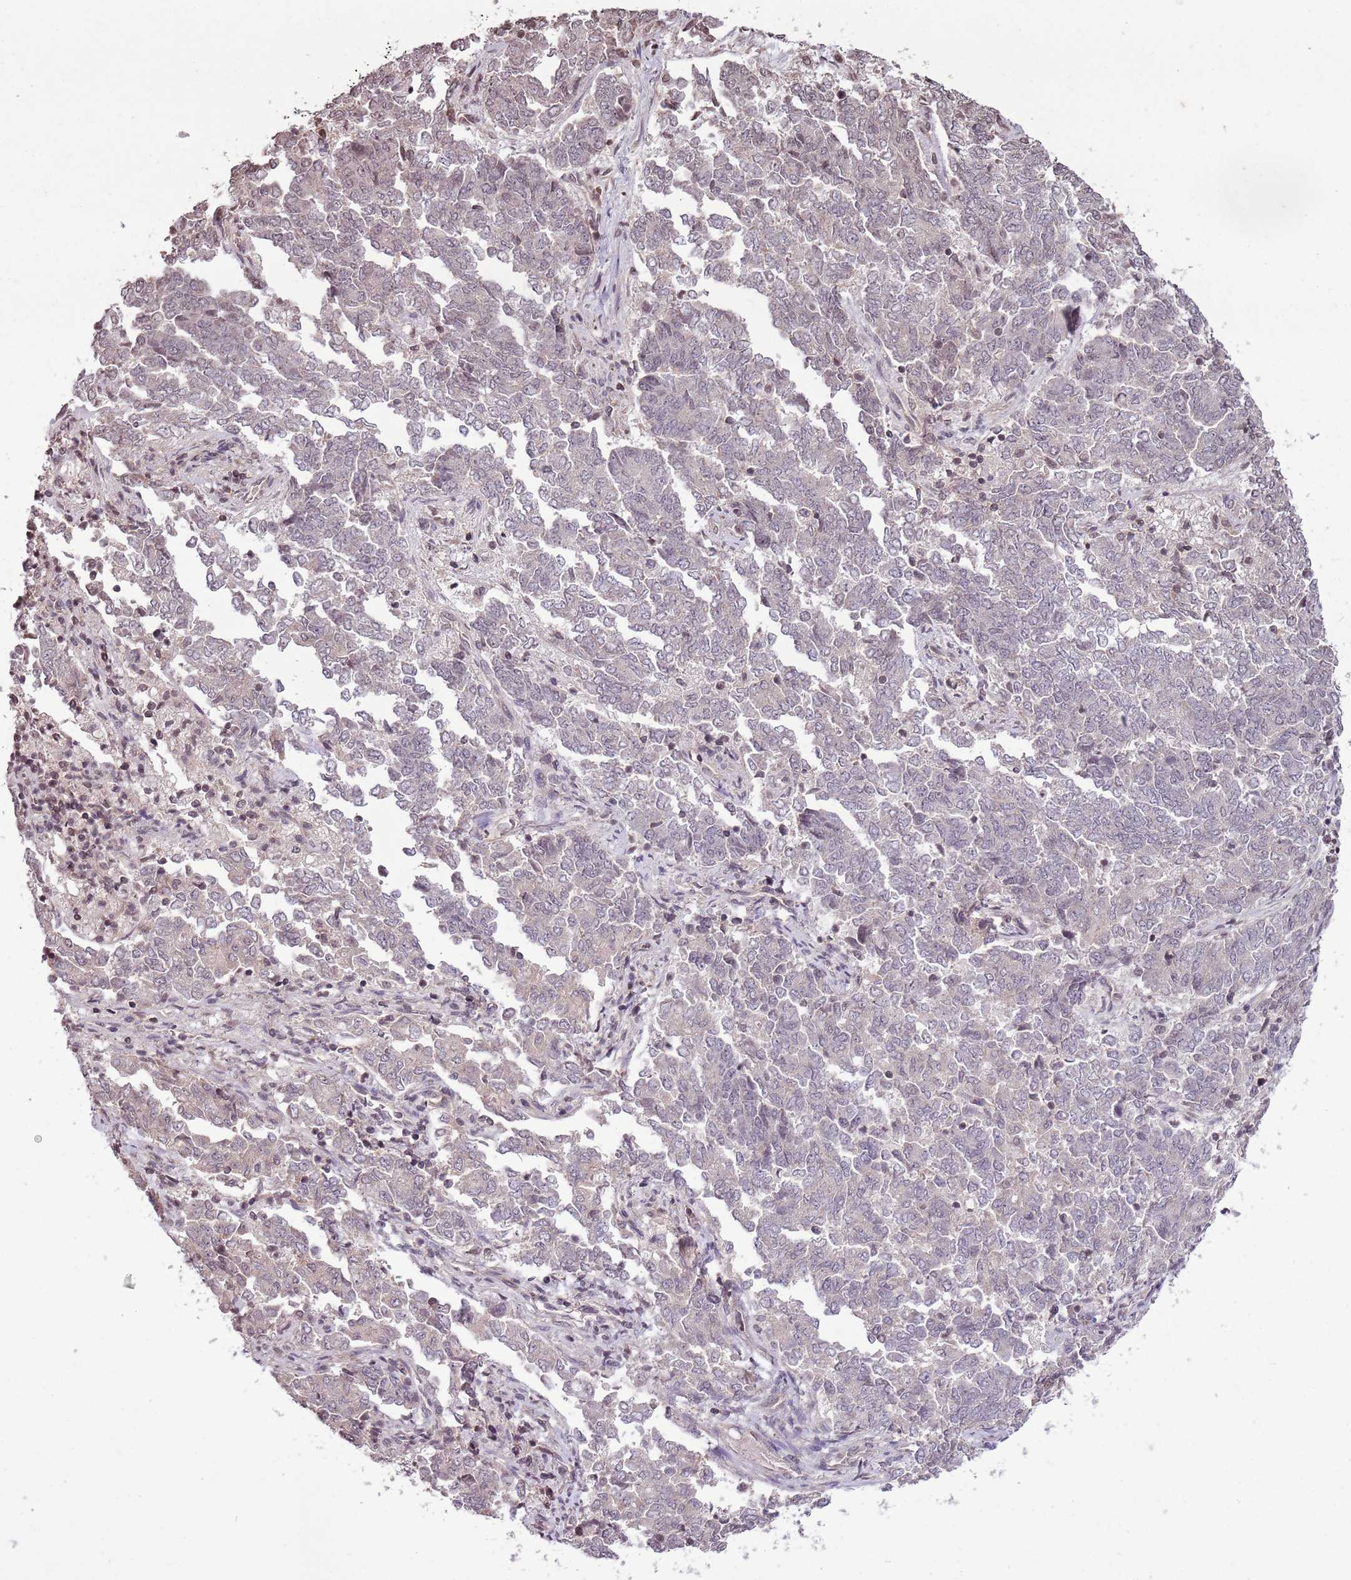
{"staining": {"intensity": "negative", "quantity": "none", "location": "none"}, "tissue": "endometrial cancer", "cell_type": "Tumor cells", "image_type": "cancer", "snomed": [{"axis": "morphology", "description": "Adenocarcinoma, NOS"}, {"axis": "topography", "description": "Endometrium"}], "caption": "This is an immunohistochemistry micrograph of human endometrial cancer (adenocarcinoma). There is no staining in tumor cells.", "gene": "CAPN9", "patient": {"sex": "female", "age": 80}}